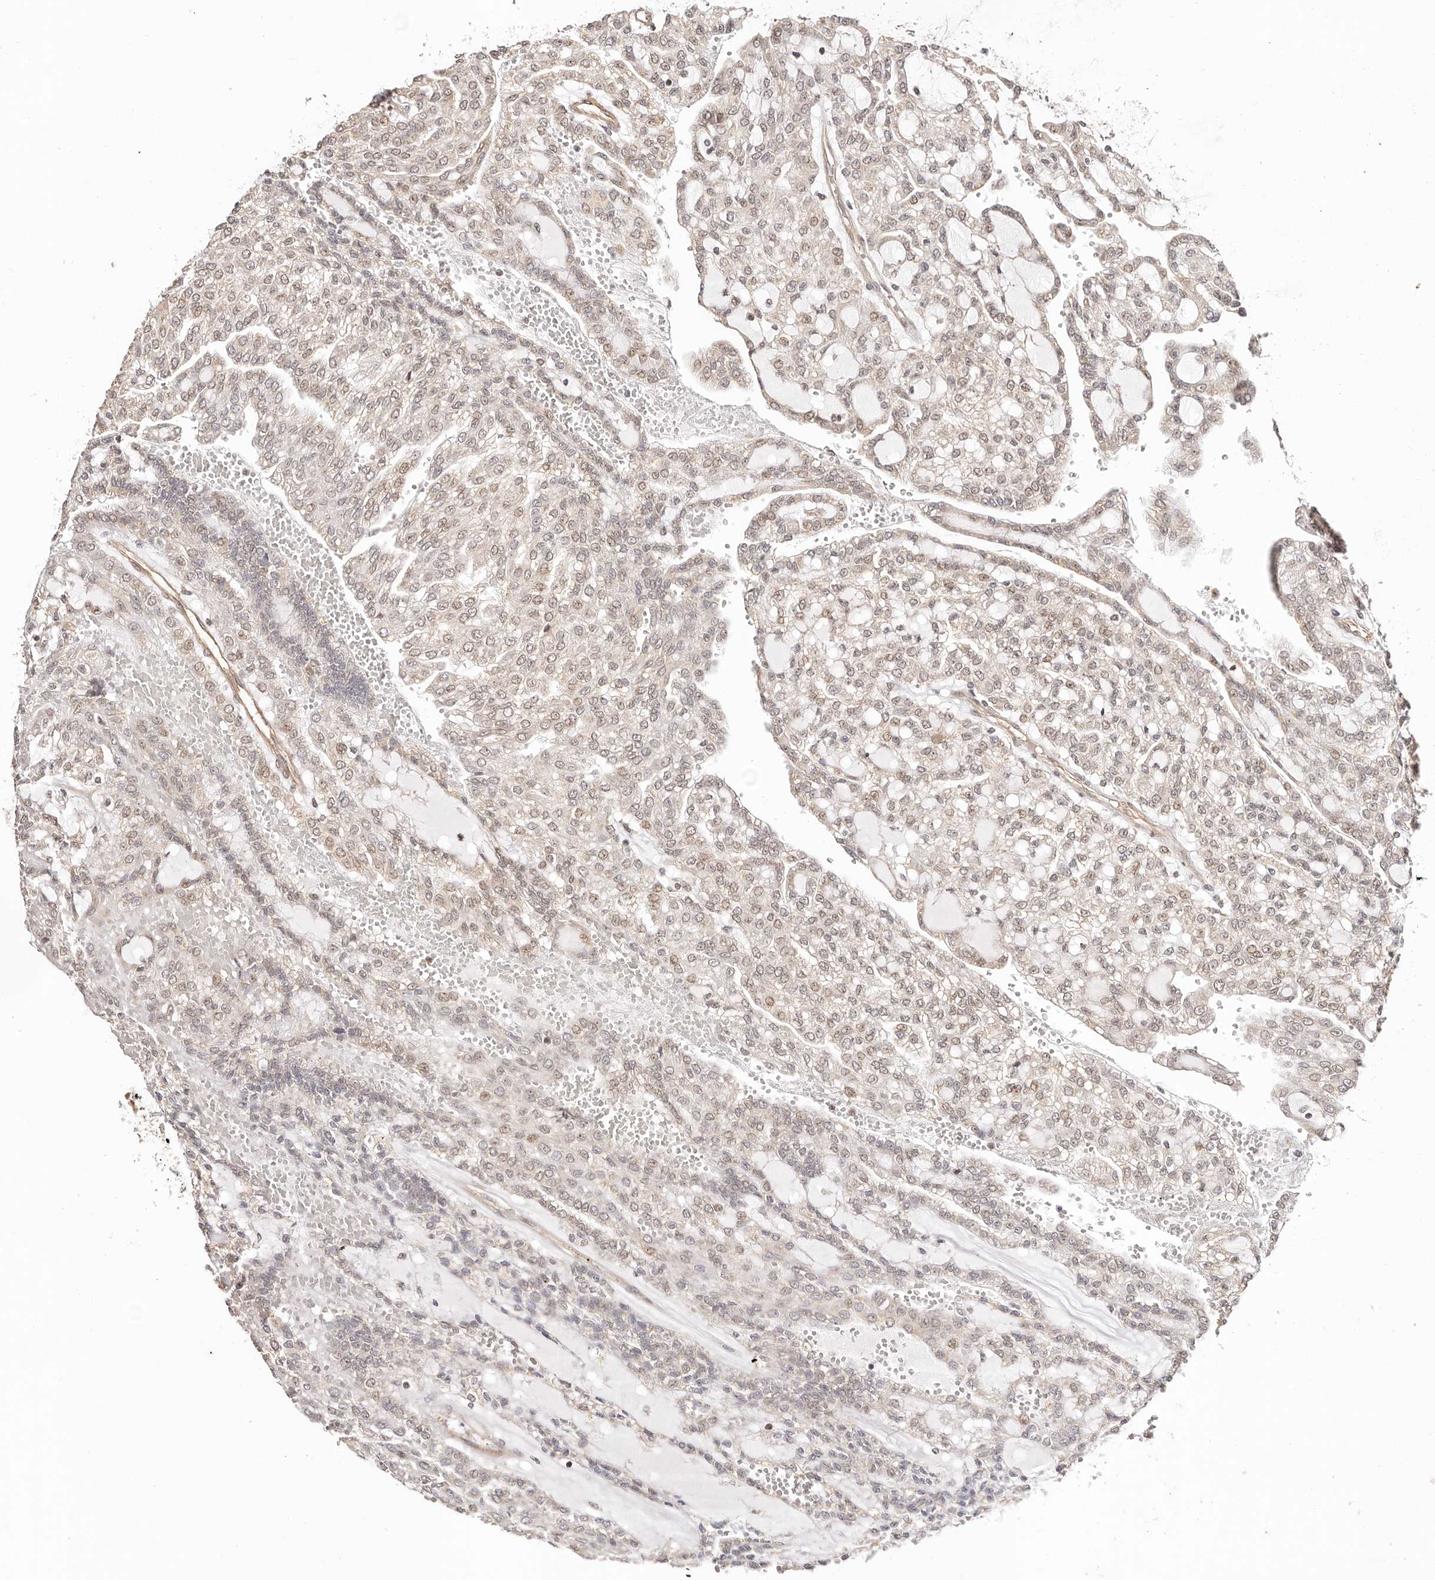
{"staining": {"intensity": "weak", "quantity": ">75%", "location": "nuclear"}, "tissue": "renal cancer", "cell_type": "Tumor cells", "image_type": "cancer", "snomed": [{"axis": "morphology", "description": "Adenocarcinoma, NOS"}, {"axis": "topography", "description": "Kidney"}], "caption": "Immunohistochemical staining of human renal cancer (adenocarcinoma) exhibits weak nuclear protein positivity in about >75% of tumor cells.", "gene": "CTNNBL1", "patient": {"sex": "male", "age": 63}}